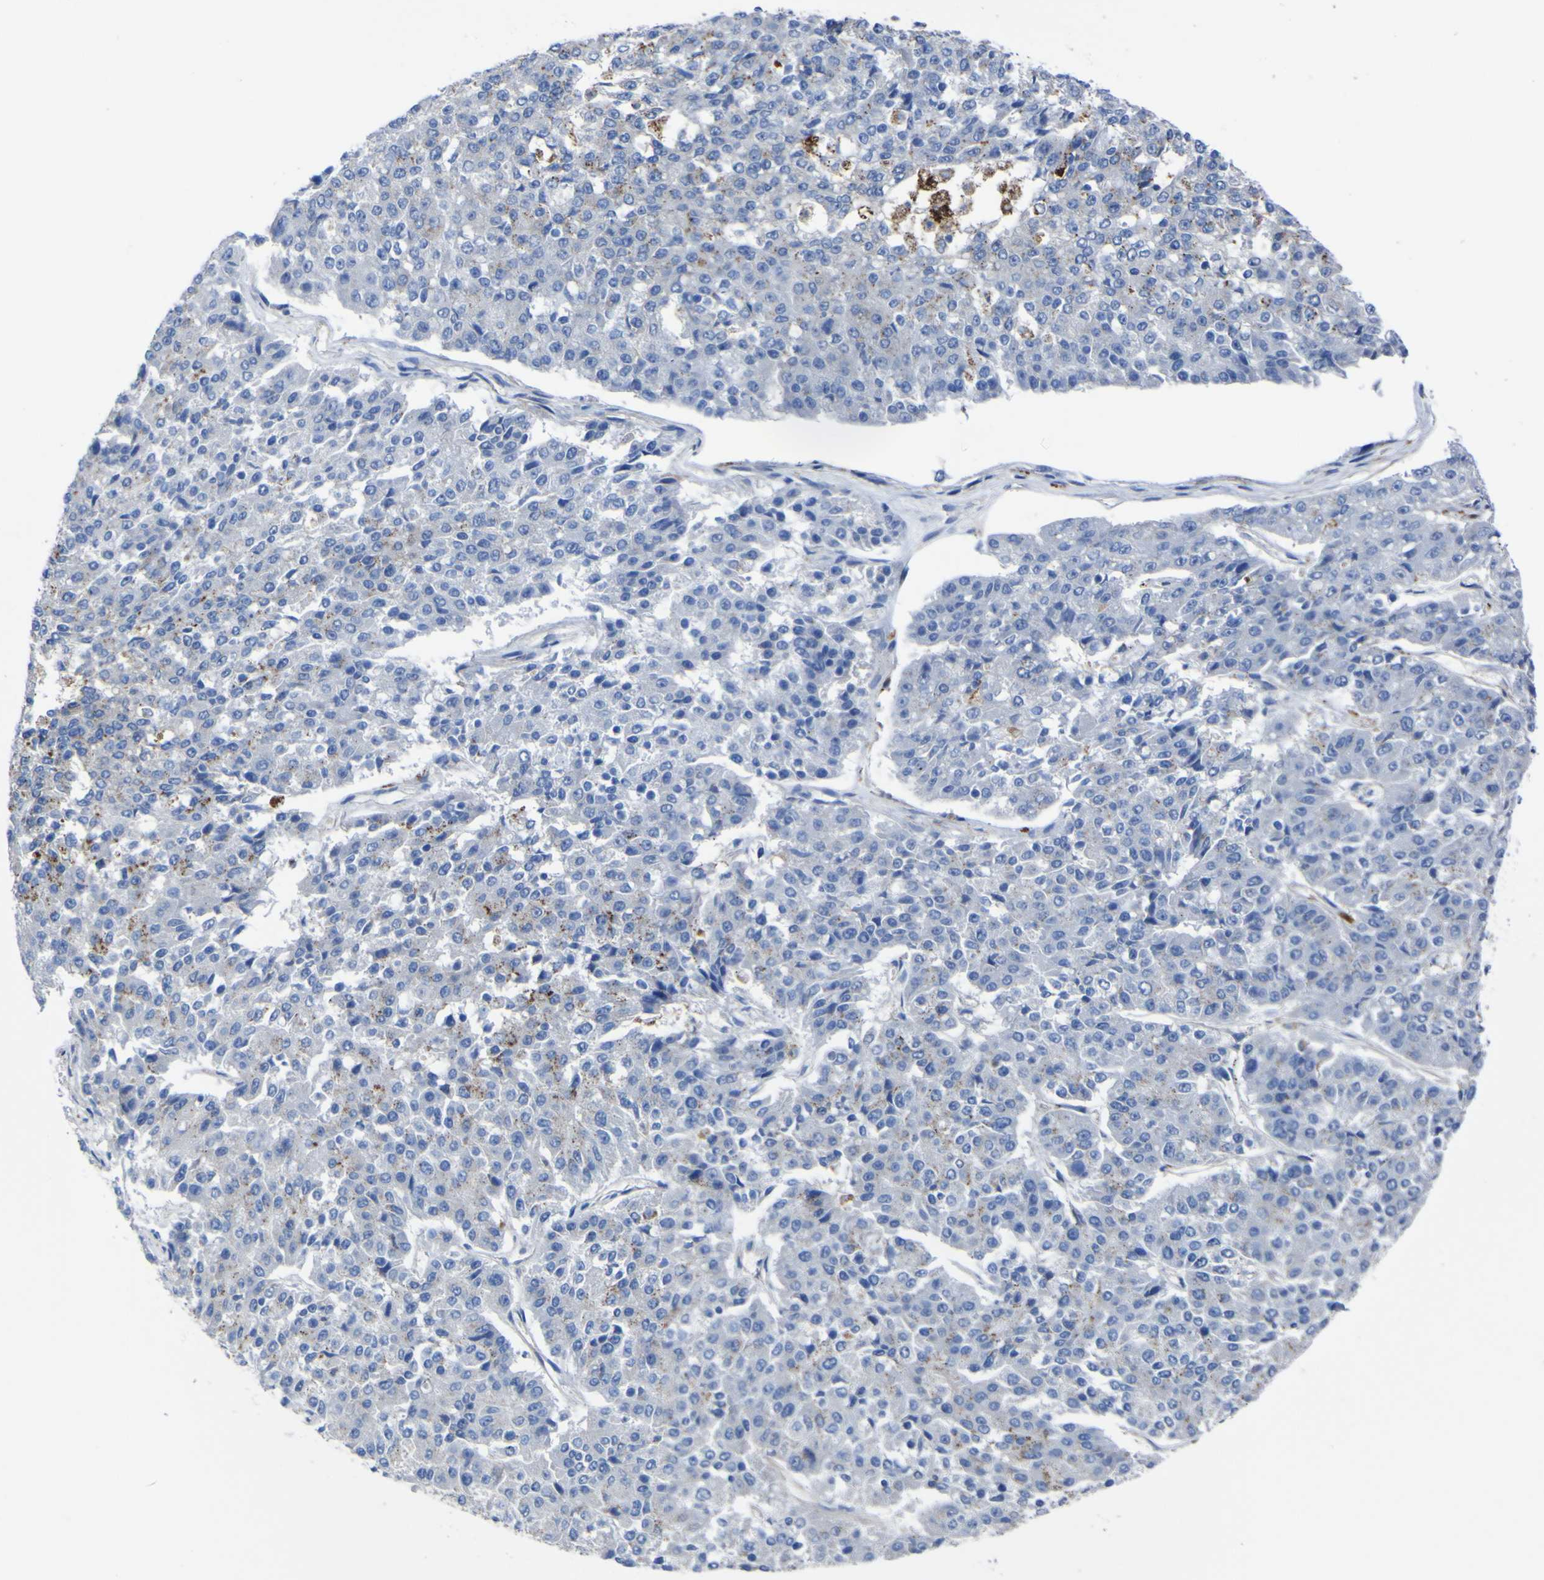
{"staining": {"intensity": "moderate", "quantity": "25%-75%", "location": "cytoplasmic/membranous"}, "tissue": "pancreatic cancer", "cell_type": "Tumor cells", "image_type": "cancer", "snomed": [{"axis": "morphology", "description": "Adenocarcinoma, NOS"}, {"axis": "topography", "description": "Pancreas"}], "caption": "Pancreatic adenocarcinoma stained for a protein (brown) reveals moderate cytoplasmic/membranous positive positivity in approximately 25%-75% of tumor cells.", "gene": "AGO4", "patient": {"sex": "male", "age": 50}}